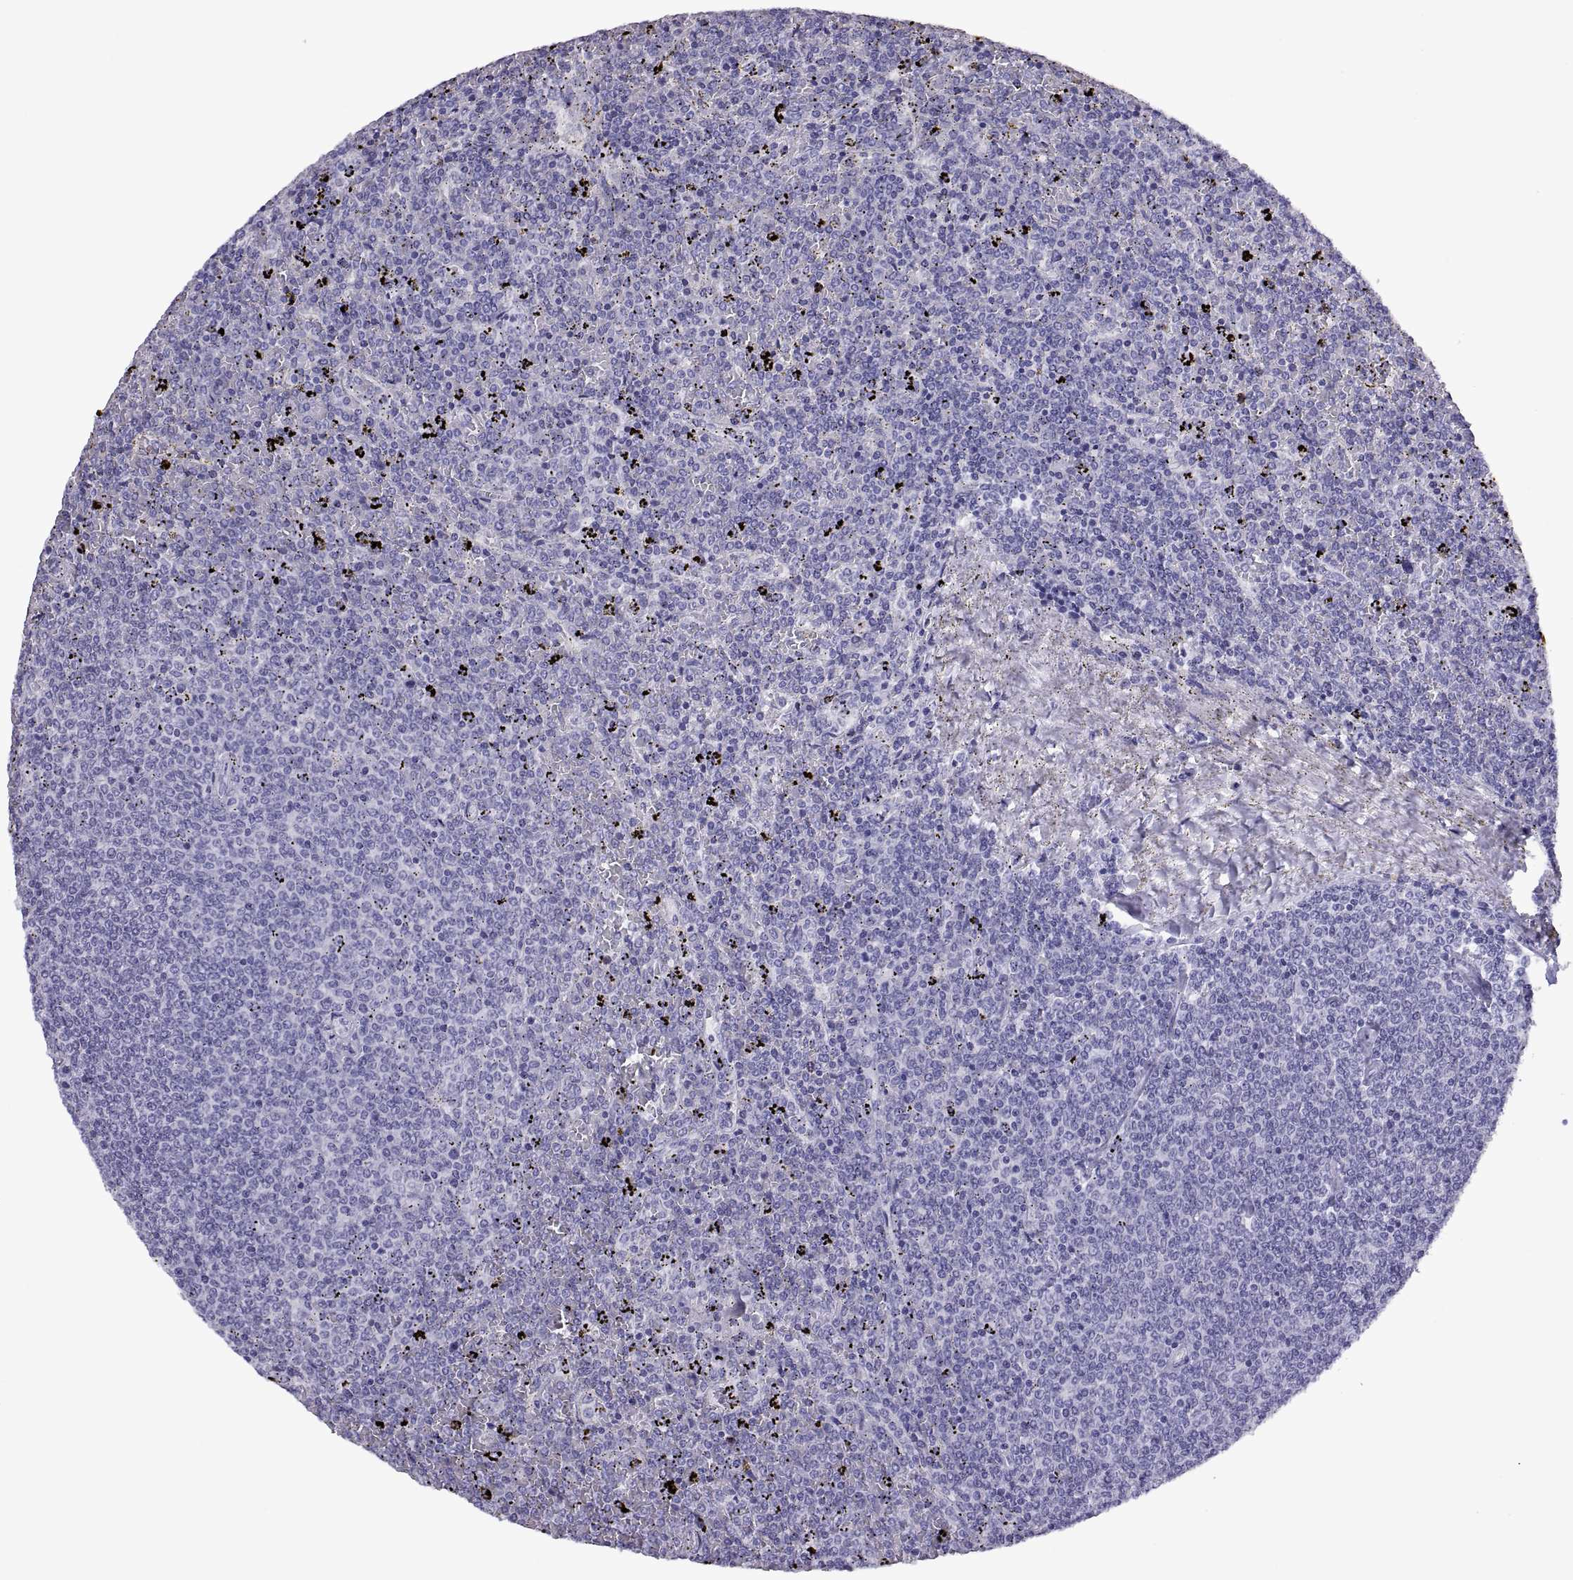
{"staining": {"intensity": "negative", "quantity": "none", "location": "none"}, "tissue": "lymphoma", "cell_type": "Tumor cells", "image_type": "cancer", "snomed": [{"axis": "morphology", "description": "Malignant lymphoma, non-Hodgkin's type, Low grade"}, {"axis": "topography", "description": "Spleen"}], "caption": "IHC of human malignant lymphoma, non-Hodgkin's type (low-grade) demonstrates no staining in tumor cells.", "gene": "RGS20", "patient": {"sex": "female", "age": 77}}